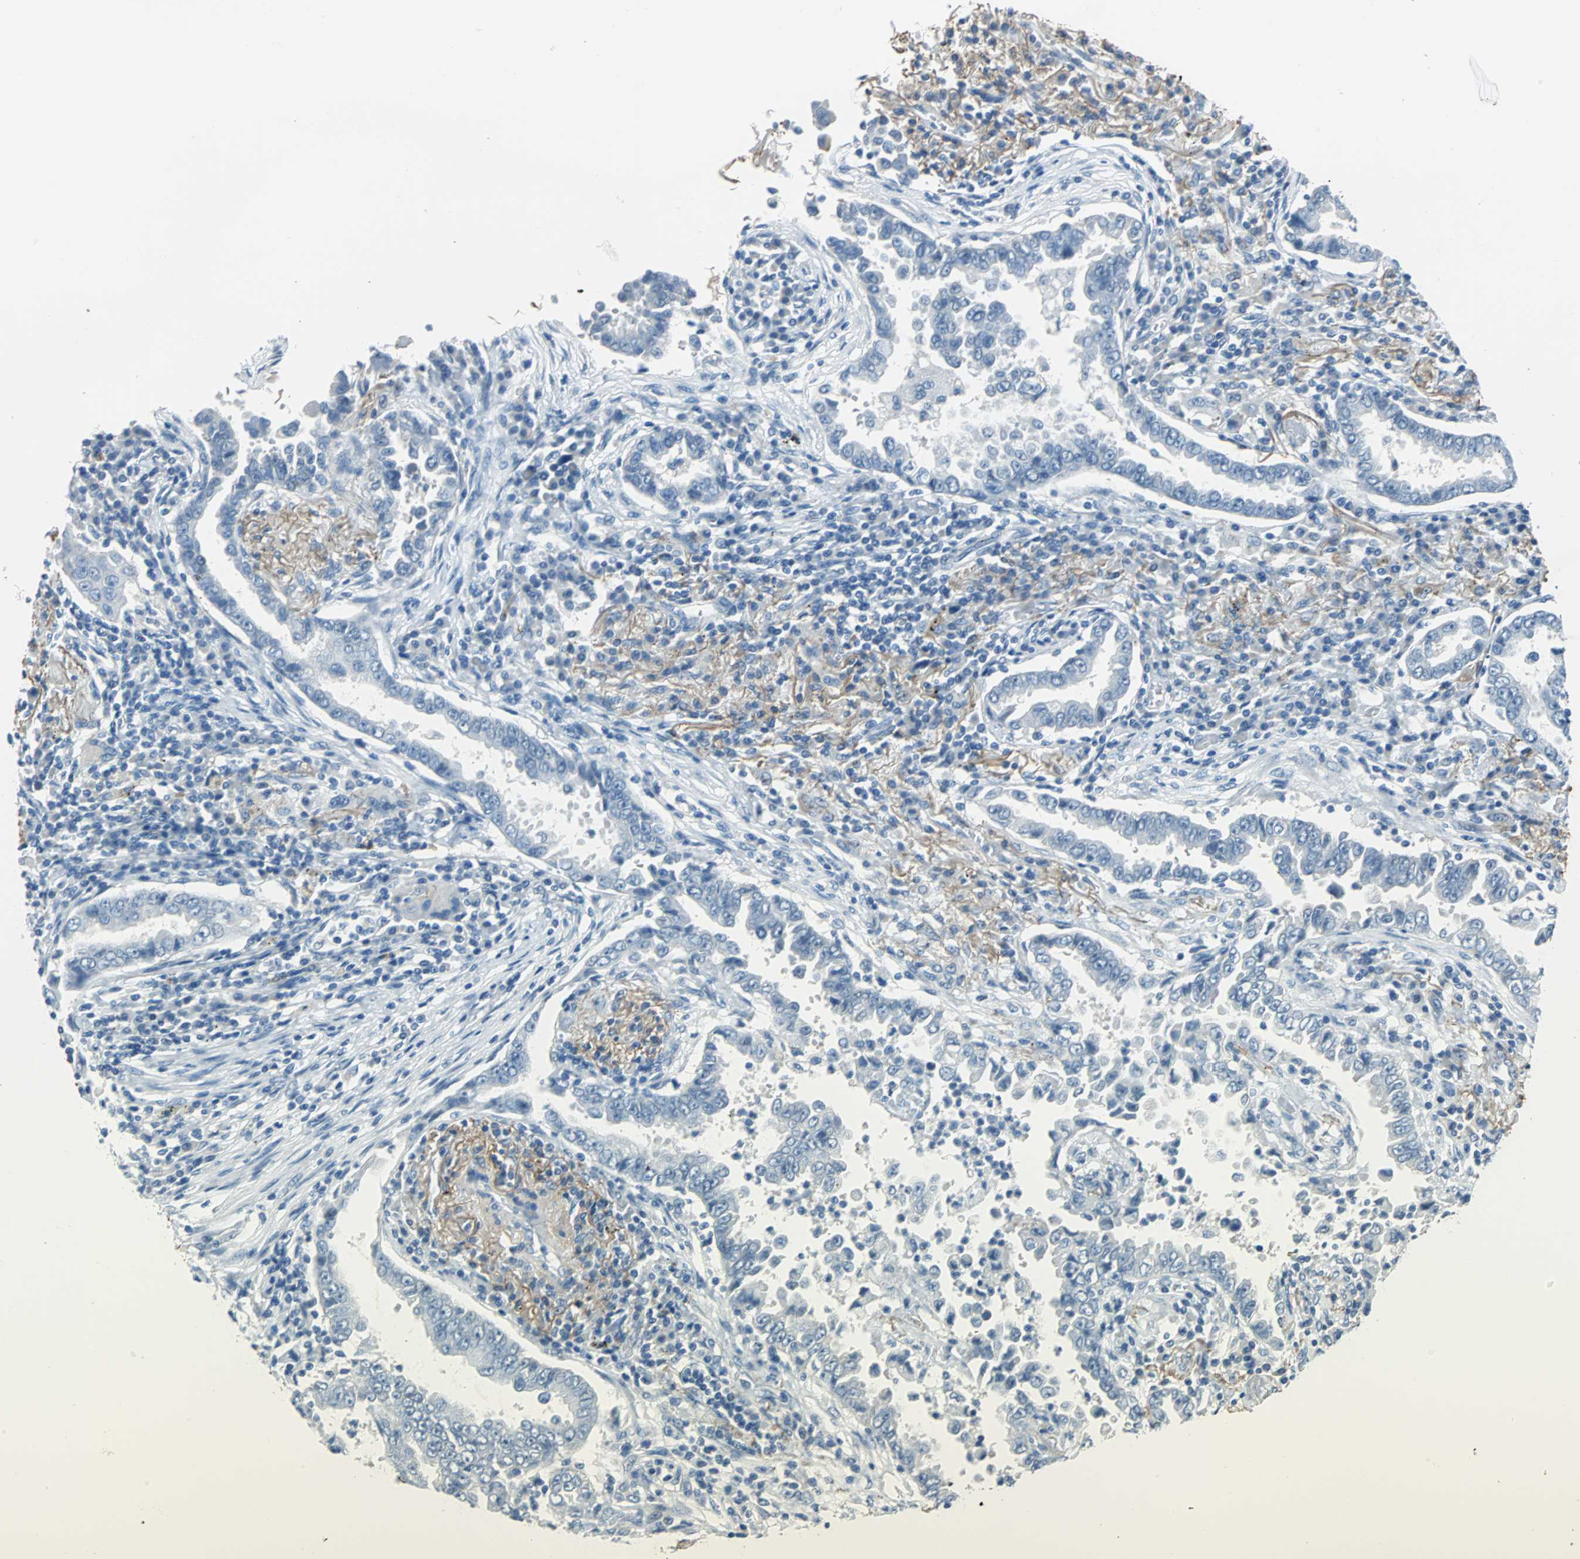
{"staining": {"intensity": "negative", "quantity": "none", "location": "none"}, "tissue": "lung cancer", "cell_type": "Tumor cells", "image_type": "cancer", "snomed": [{"axis": "morphology", "description": "Normal tissue, NOS"}, {"axis": "morphology", "description": "Inflammation, NOS"}, {"axis": "morphology", "description": "Adenocarcinoma, NOS"}, {"axis": "topography", "description": "Lung"}], "caption": "DAB (3,3'-diaminobenzidine) immunohistochemical staining of lung adenocarcinoma exhibits no significant staining in tumor cells.", "gene": "MUC7", "patient": {"sex": "female", "age": 64}}